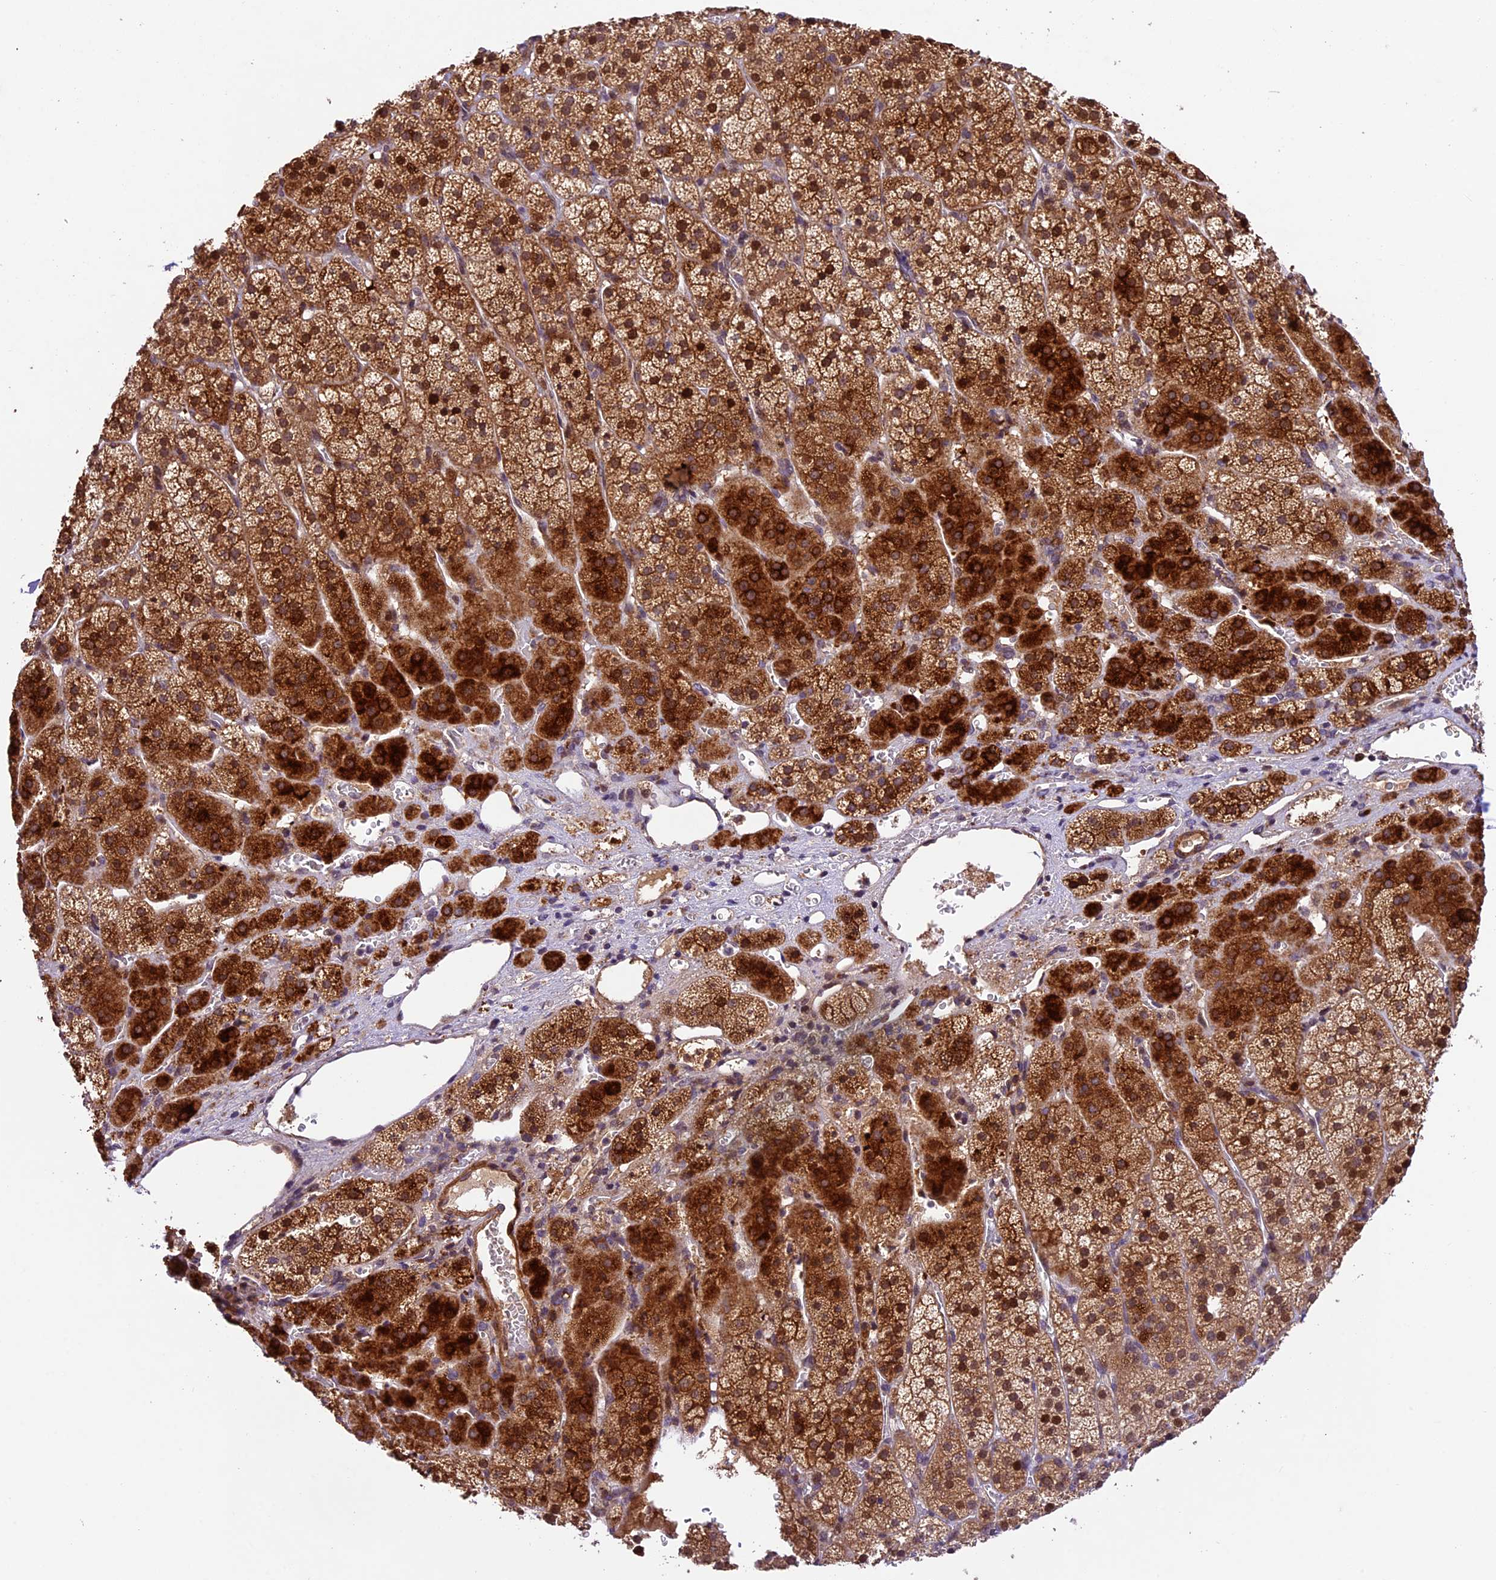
{"staining": {"intensity": "strong", "quantity": ">75%", "location": "cytoplasmic/membranous,nuclear"}, "tissue": "adrenal gland", "cell_type": "Glandular cells", "image_type": "normal", "snomed": [{"axis": "morphology", "description": "Normal tissue, NOS"}, {"axis": "topography", "description": "Adrenal gland"}], "caption": "Protein expression analysis of normal adrenal gland exhibits strong cytoplasmic/membranous,nuclear staining in about >75% of glandular cells.", "gene": "CCSER1", "patient": {"sex": "female", "age": 44}}